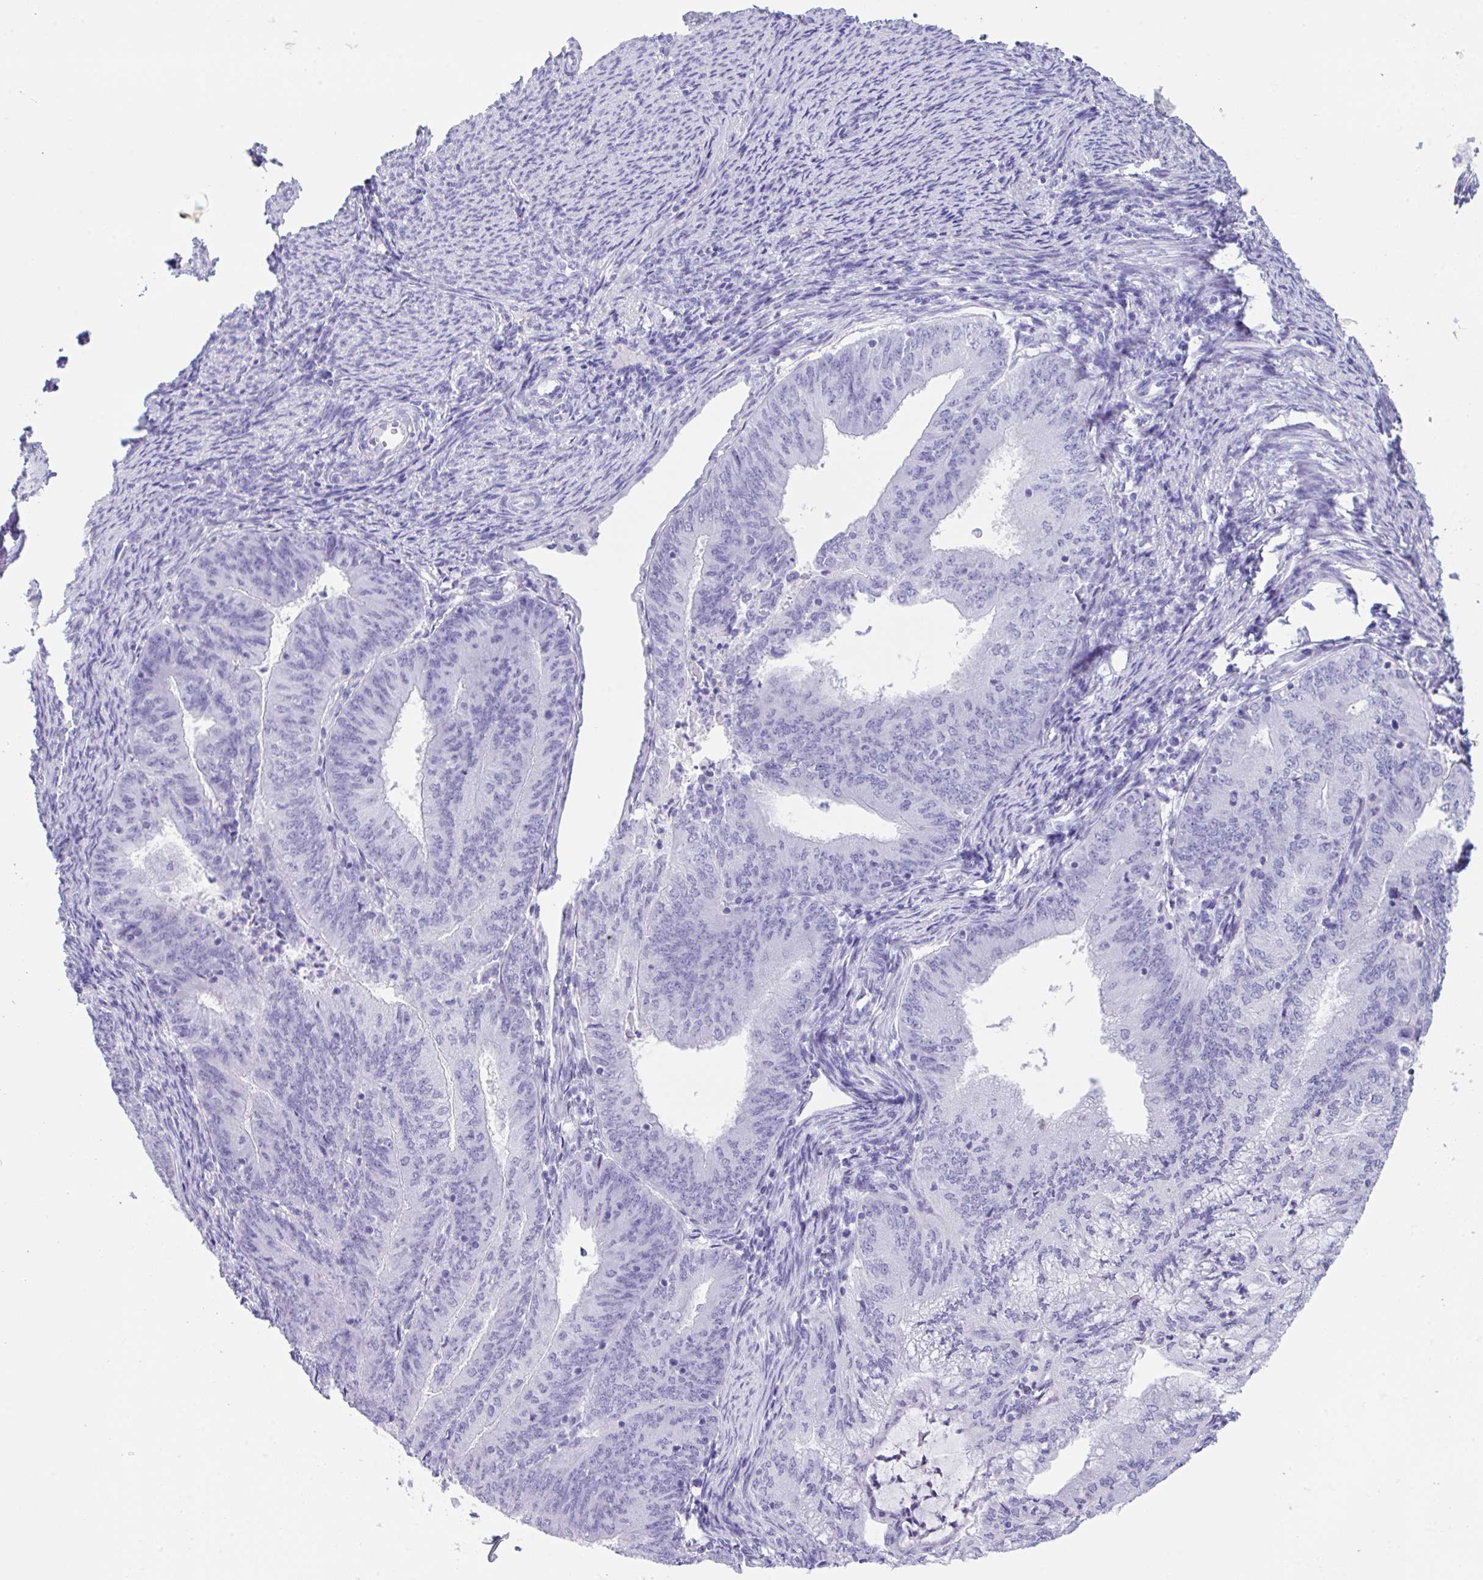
{"staining": {"intensity": "negative", "quantity": "none", "location": "none"}, "tissue": "endometrial cancer", "cell_type": "Tumor cells", "image_type": "cancer", "snomed": [{"axis": "morphology", "description": "Adenocarcinoma, NOS"}, {"axis": "topography", "description": "Endometrium"}], "caption": "Image shows no protein staining in tumor cells of adenocarcinoma (endometrial) tissue.", "gene": "CPA1", "patient": {"sex": "female", "age": 57}}